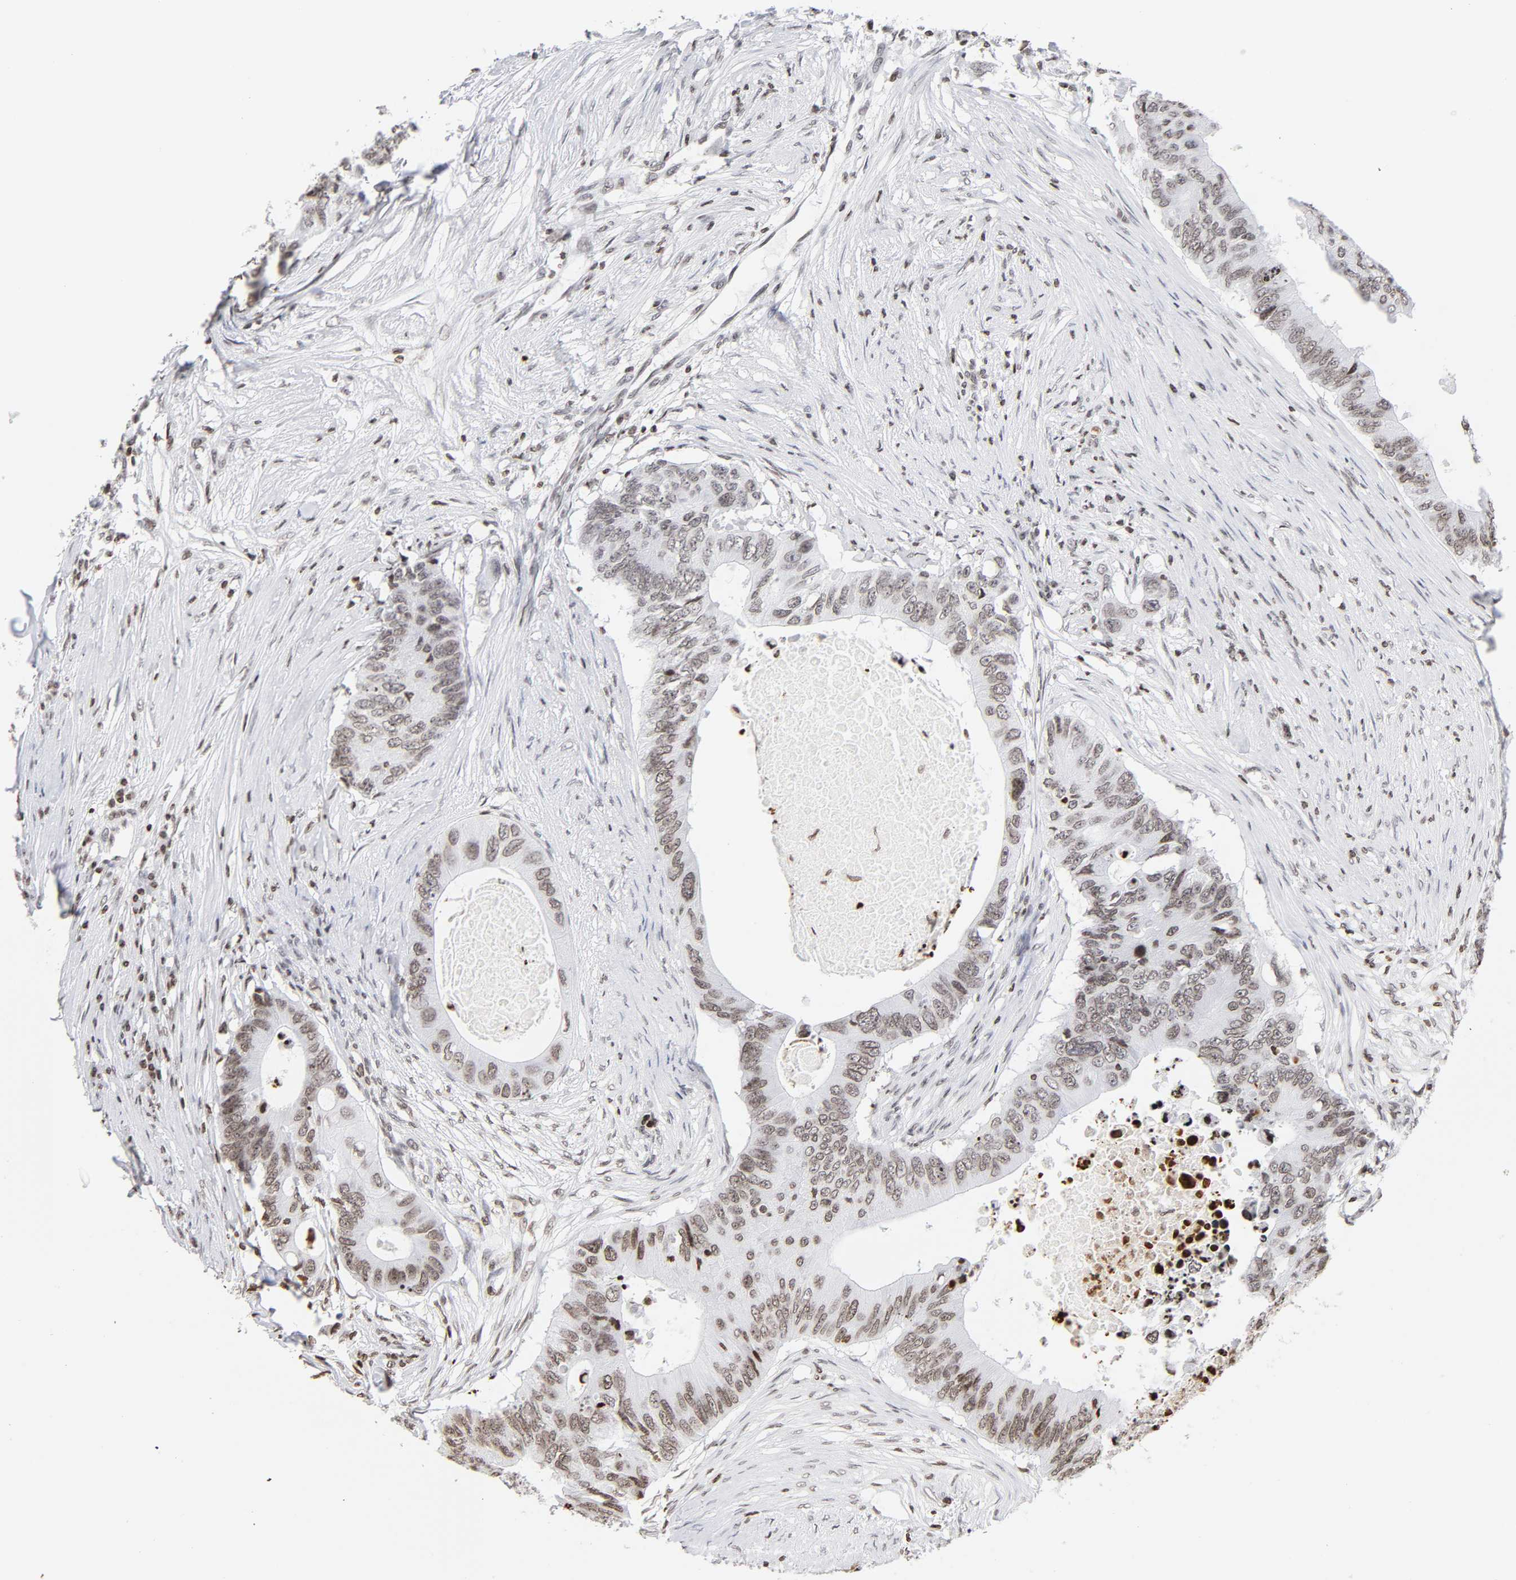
{"staining": {"intensity": "weak", "quantity": ">75%", "location": "nuclear"}, "tissue": "colorectal cancer", "cell_type": "Tumor cells", "image_type": "cancer", "snomed": [{"axis": "morphology", "description": "Adenocarcinoma, NOS"}, {"axis": "topography", "description": "Colon"}], "caption": "A photomicrograph of colorectal cancer stained for a protein displays weak nuclear brown staining in tumor cells.", "gene": "H2AC12", "patient": {"sex": "male", "age": 71}}